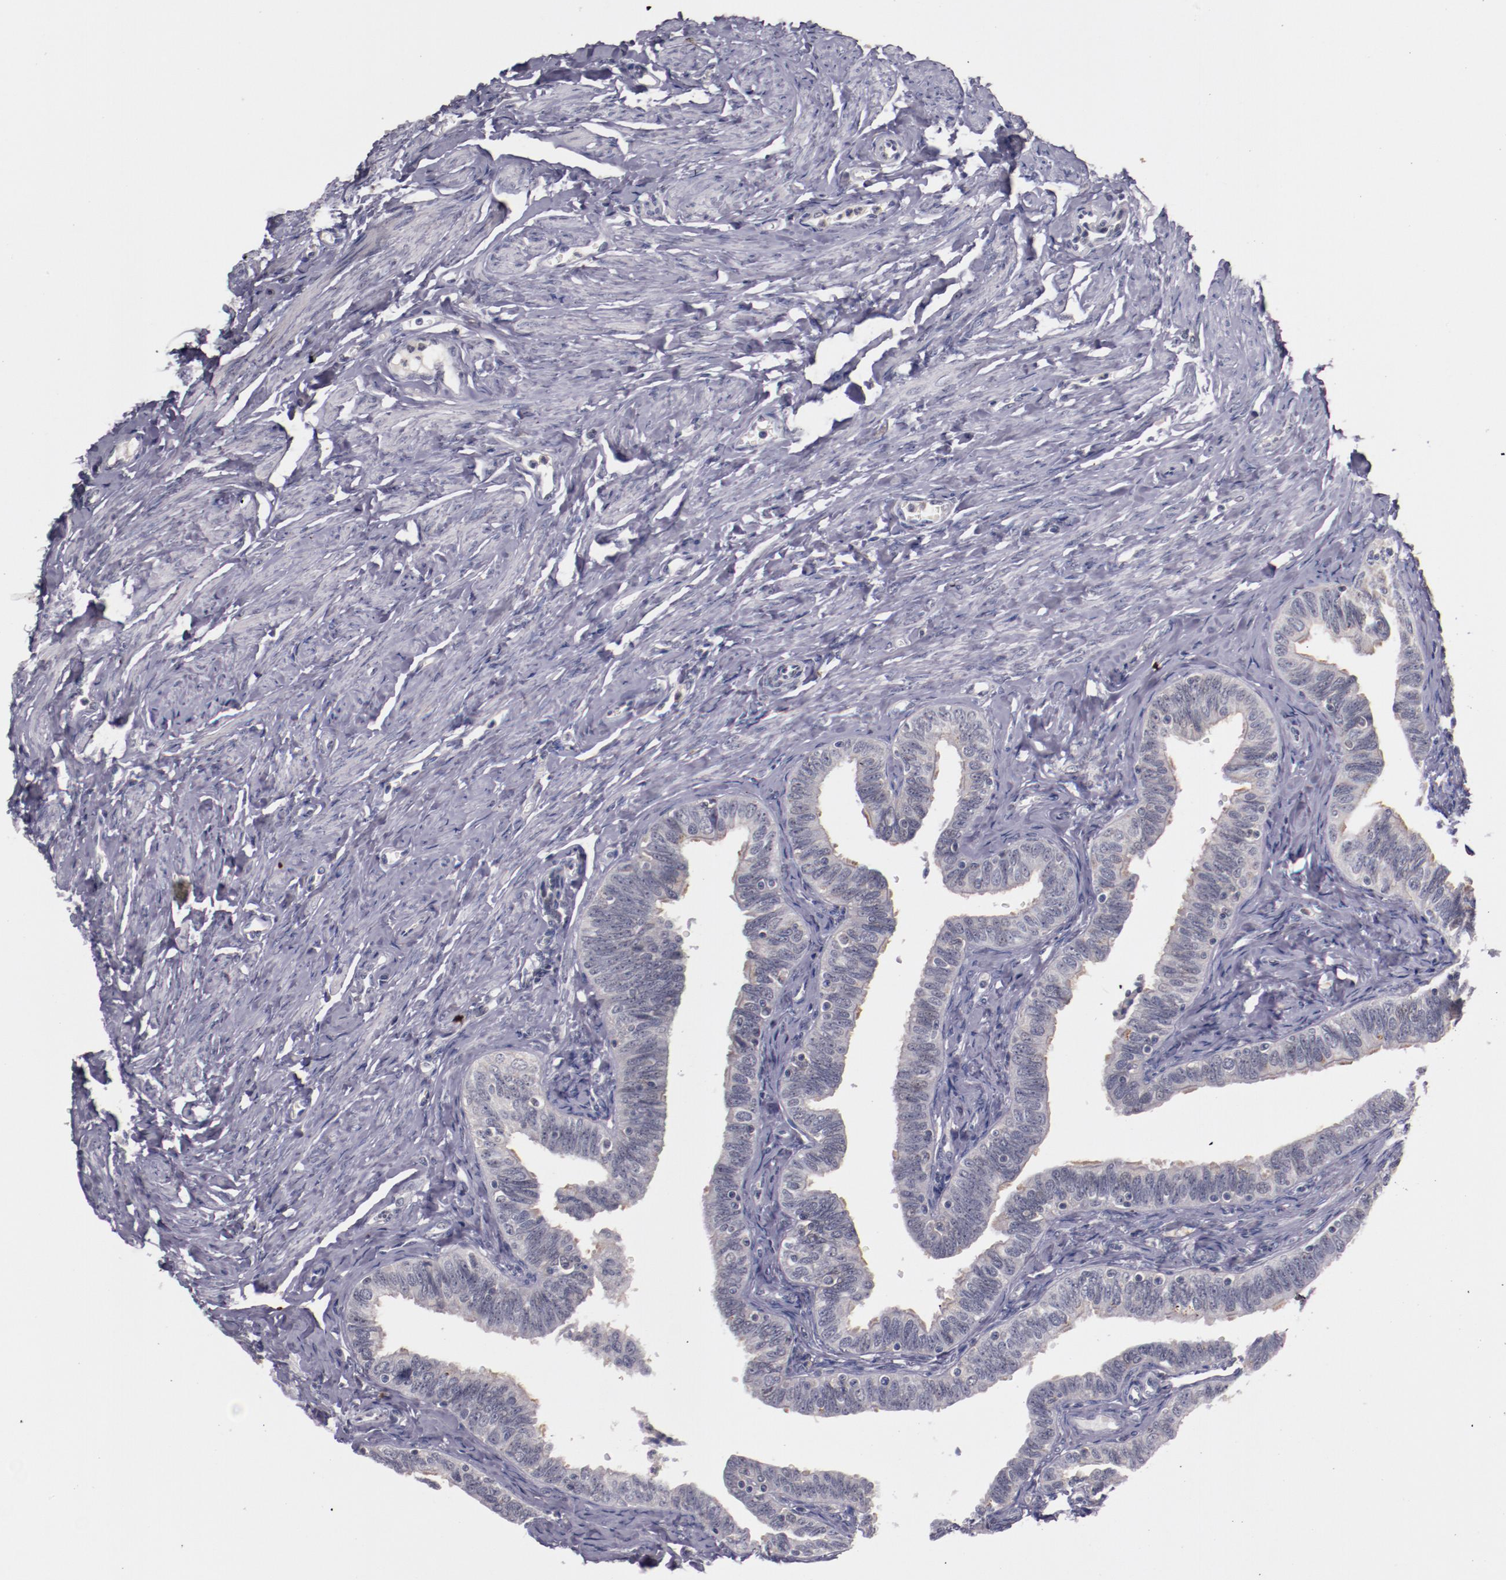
{"staining": {"intensity": "negative", "quantity": "none", "location": "none"}, "tissue": "fallopian tube", "cell_type": "Glandular cells", "image_type": "normal", "snomed": [{"axis": "morphology", "description": "Normal tissue, NOS"}, {"axis": "topography", "description": "Fallopian tube"}, {"axis": "topography", "description": "Ovary"}], "caption": "Image shows no significant protein staining in glandular cells of benign fallopian tube. Brightfield microscopy of immunohistochemistry (IHC) stained with DAB (3,3'-diaminobenzidine) (brown) and hematoxylin (blue), captured at high magnification.", "gene": "SYP", "patient": {"sex": "female", "age": 69}}